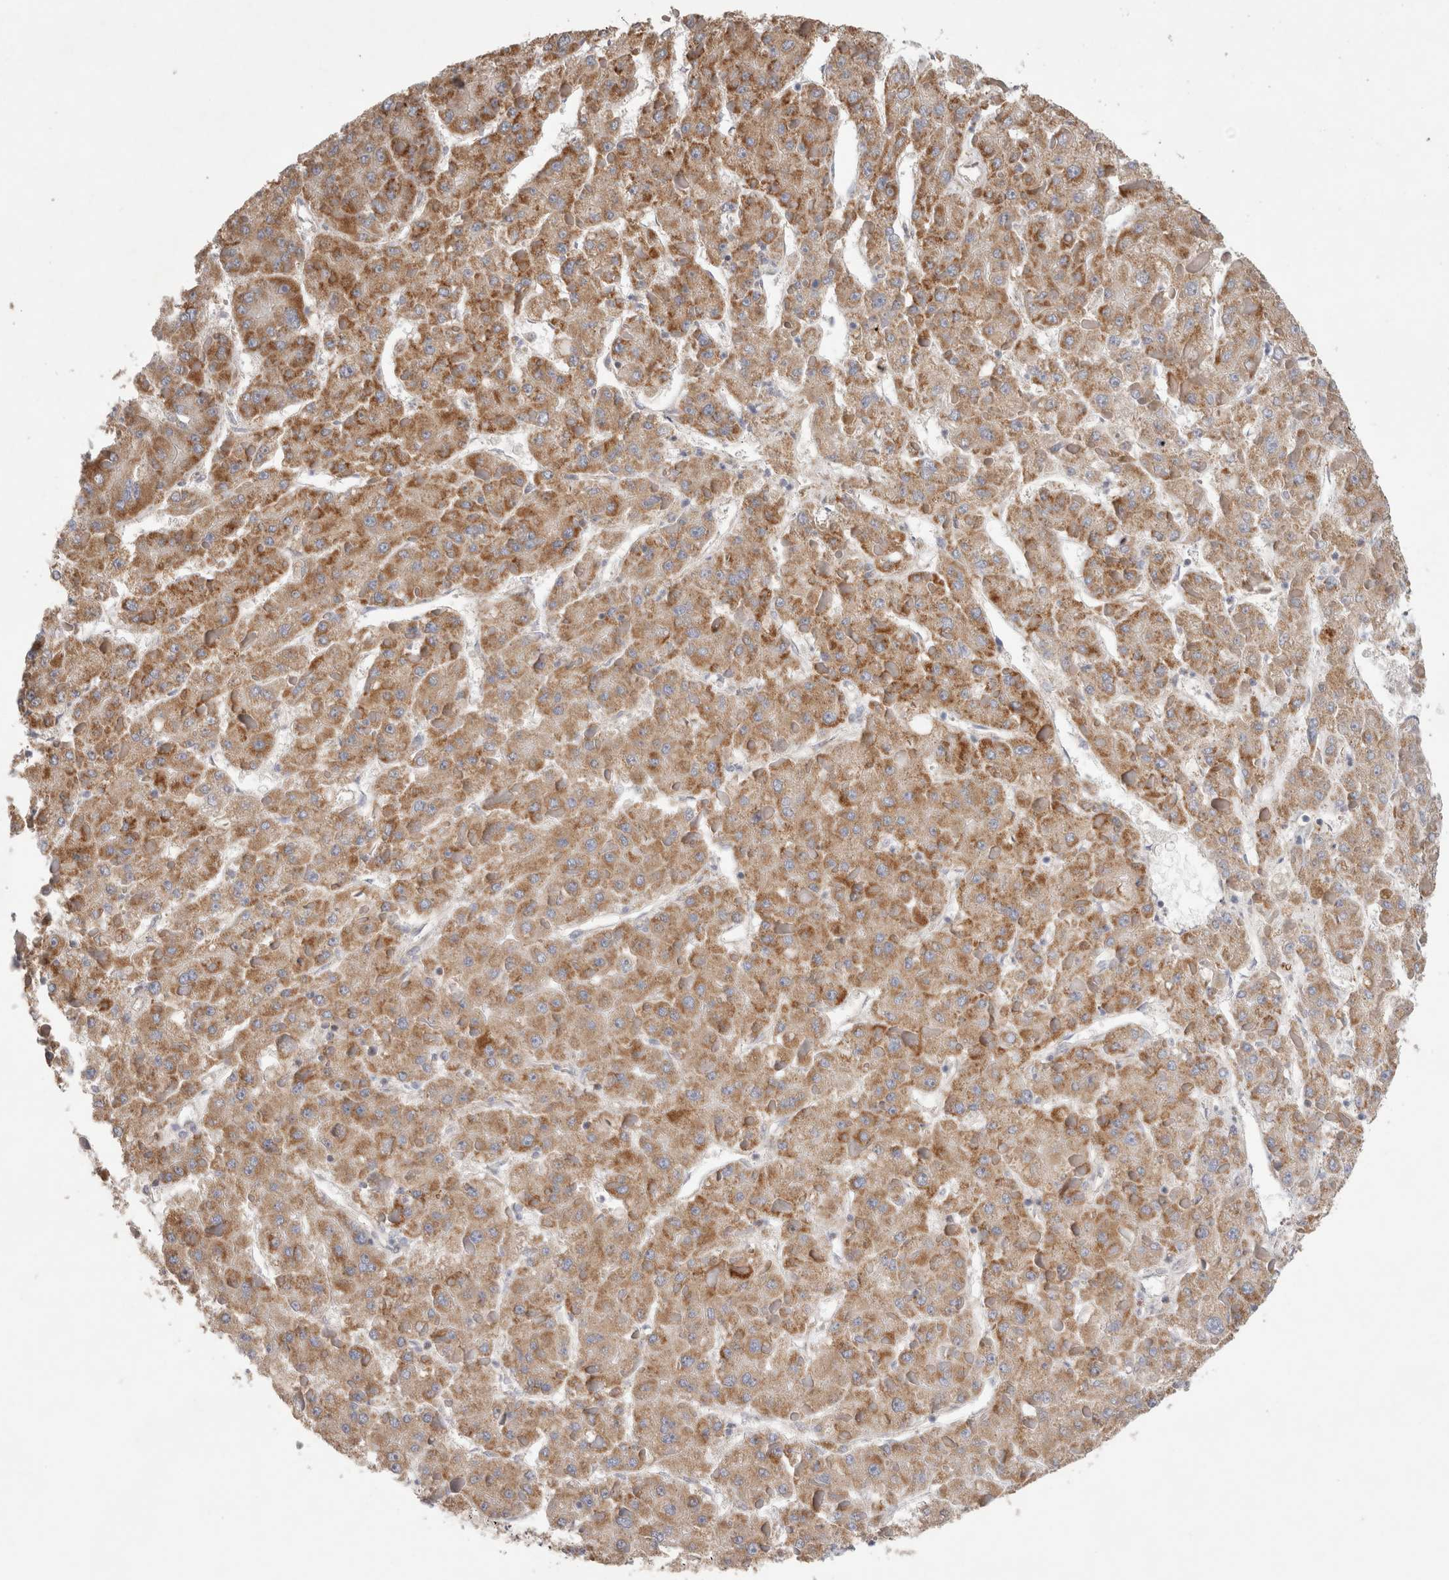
{"staining": {"intensity": "moderate", "quantity": ">75%", "location": "cytoplasmic/membranous"}, "tissue": "liver cancer", "cell_type": "Tumor cells", "image_type": "cancer", "snomed": [{"axis": "morphology", "description": "Carcinoma, Hepatocellular, NOS"}, {"axis": "topography", "description": "Liver"}], "caption": "A medium amount of moderate cytoplasmic/membranous positivity is seen in about >75% of tumor cells in hepatocellular carcinoma (liver) tissue.", "gene": "IARS2", "patient": {"sex": "female", "age": 73}}